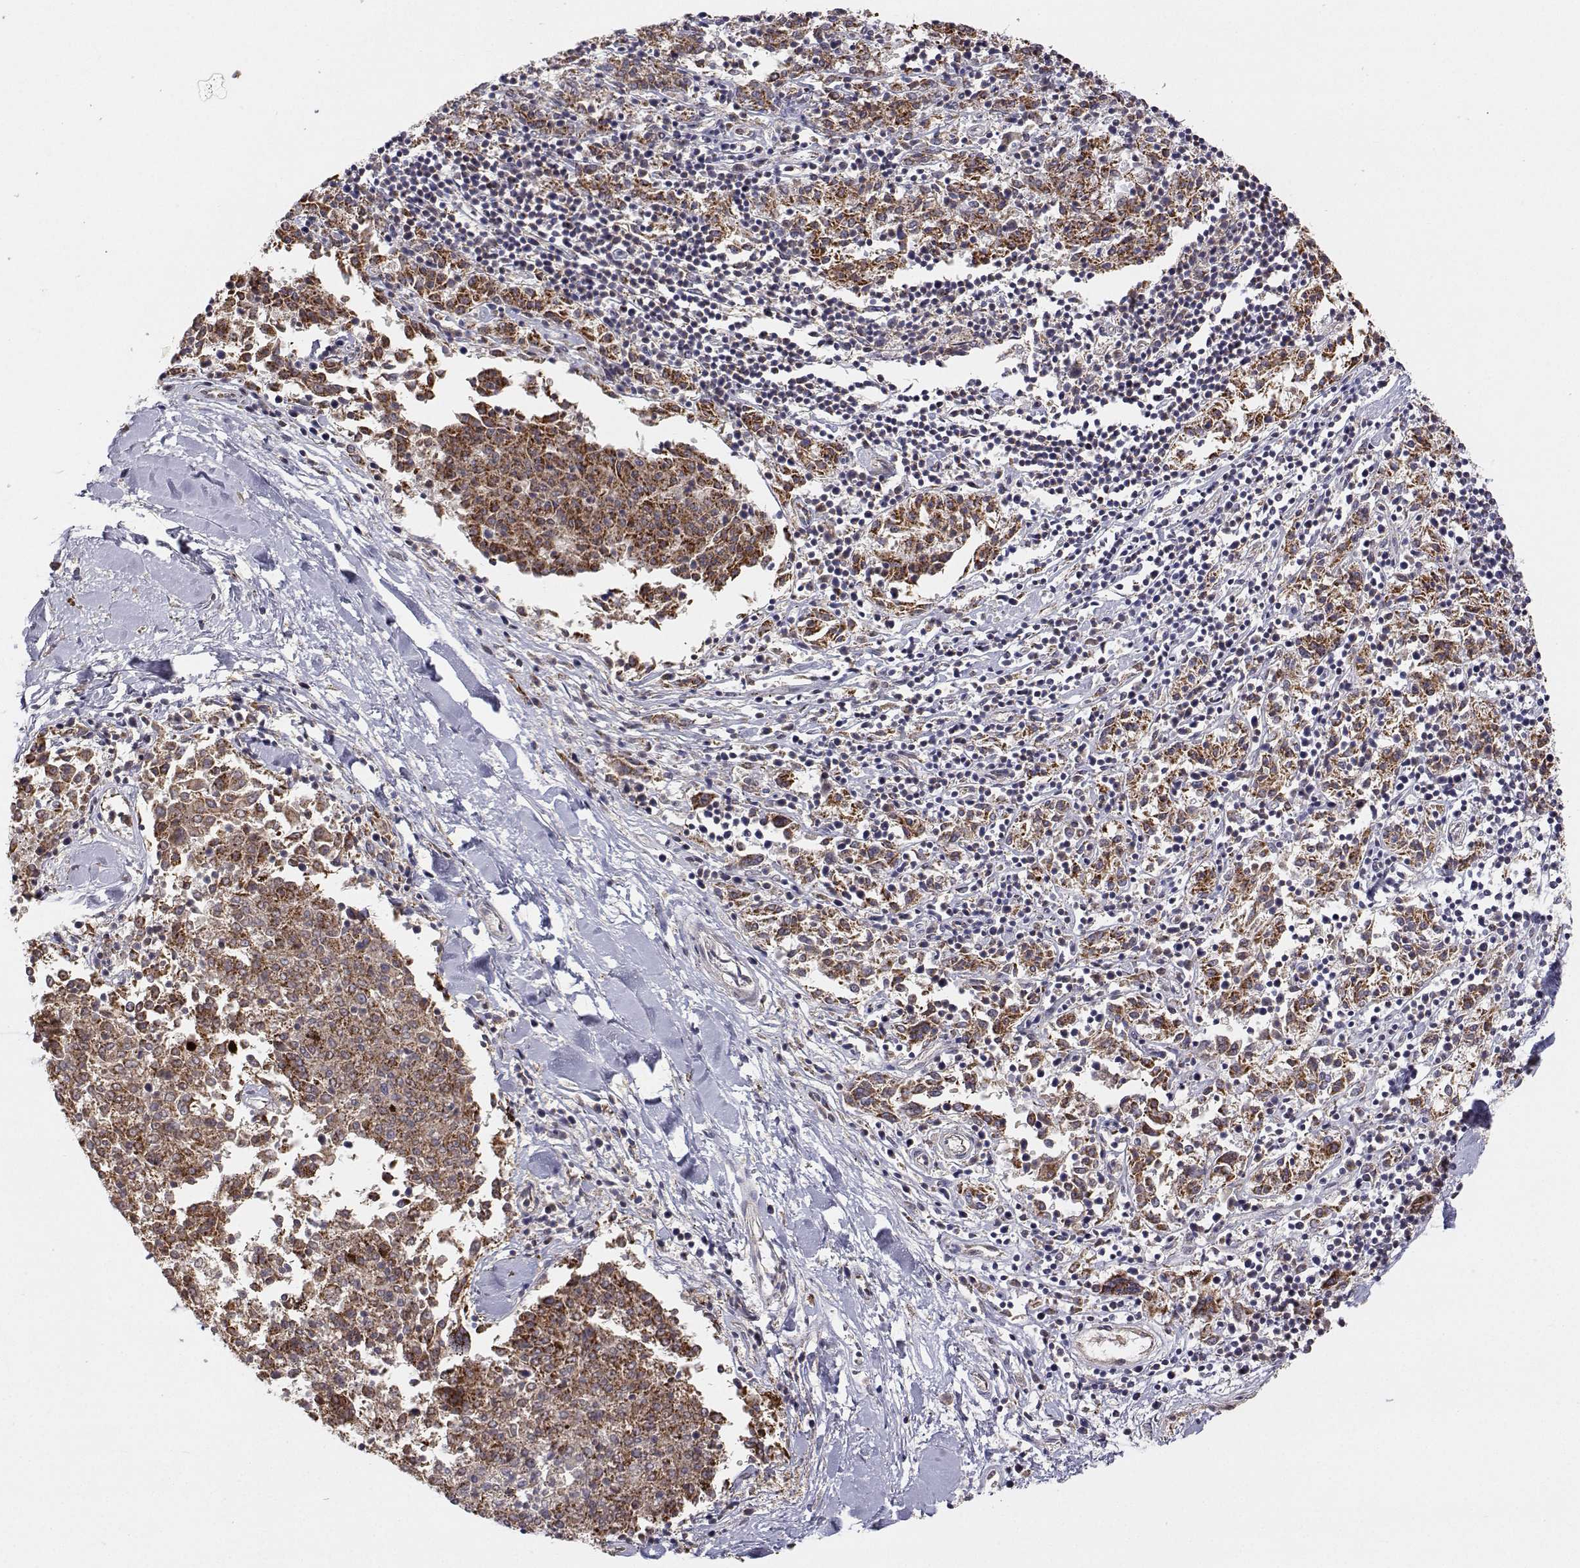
{"staining": {"intensity": "moderate", "quantity": "25%-75%", "location": "cytoplasmic/membranous"}, "tissue": "melanoma", "cell_type": "Tumor cells", "image_type": "cancer", "snomed": [{"axis": "morphology", "description": "Malignant melanoma, NOS"}, {"axis": "topography", "description": "Skin"}], "caption": "Protein staining reveals moderate cytoplasmic/membranous staining in about 25%-75% of tumor cells in melanoma. The staining is performed using DAB (3,3'-diaminobenzidine) brown chromogen to label protein expression. The nuclei are counter-stained blue using hematoxylin.", "gene": "MRPL3", "patient": {"sex": "female", "age": 72}}